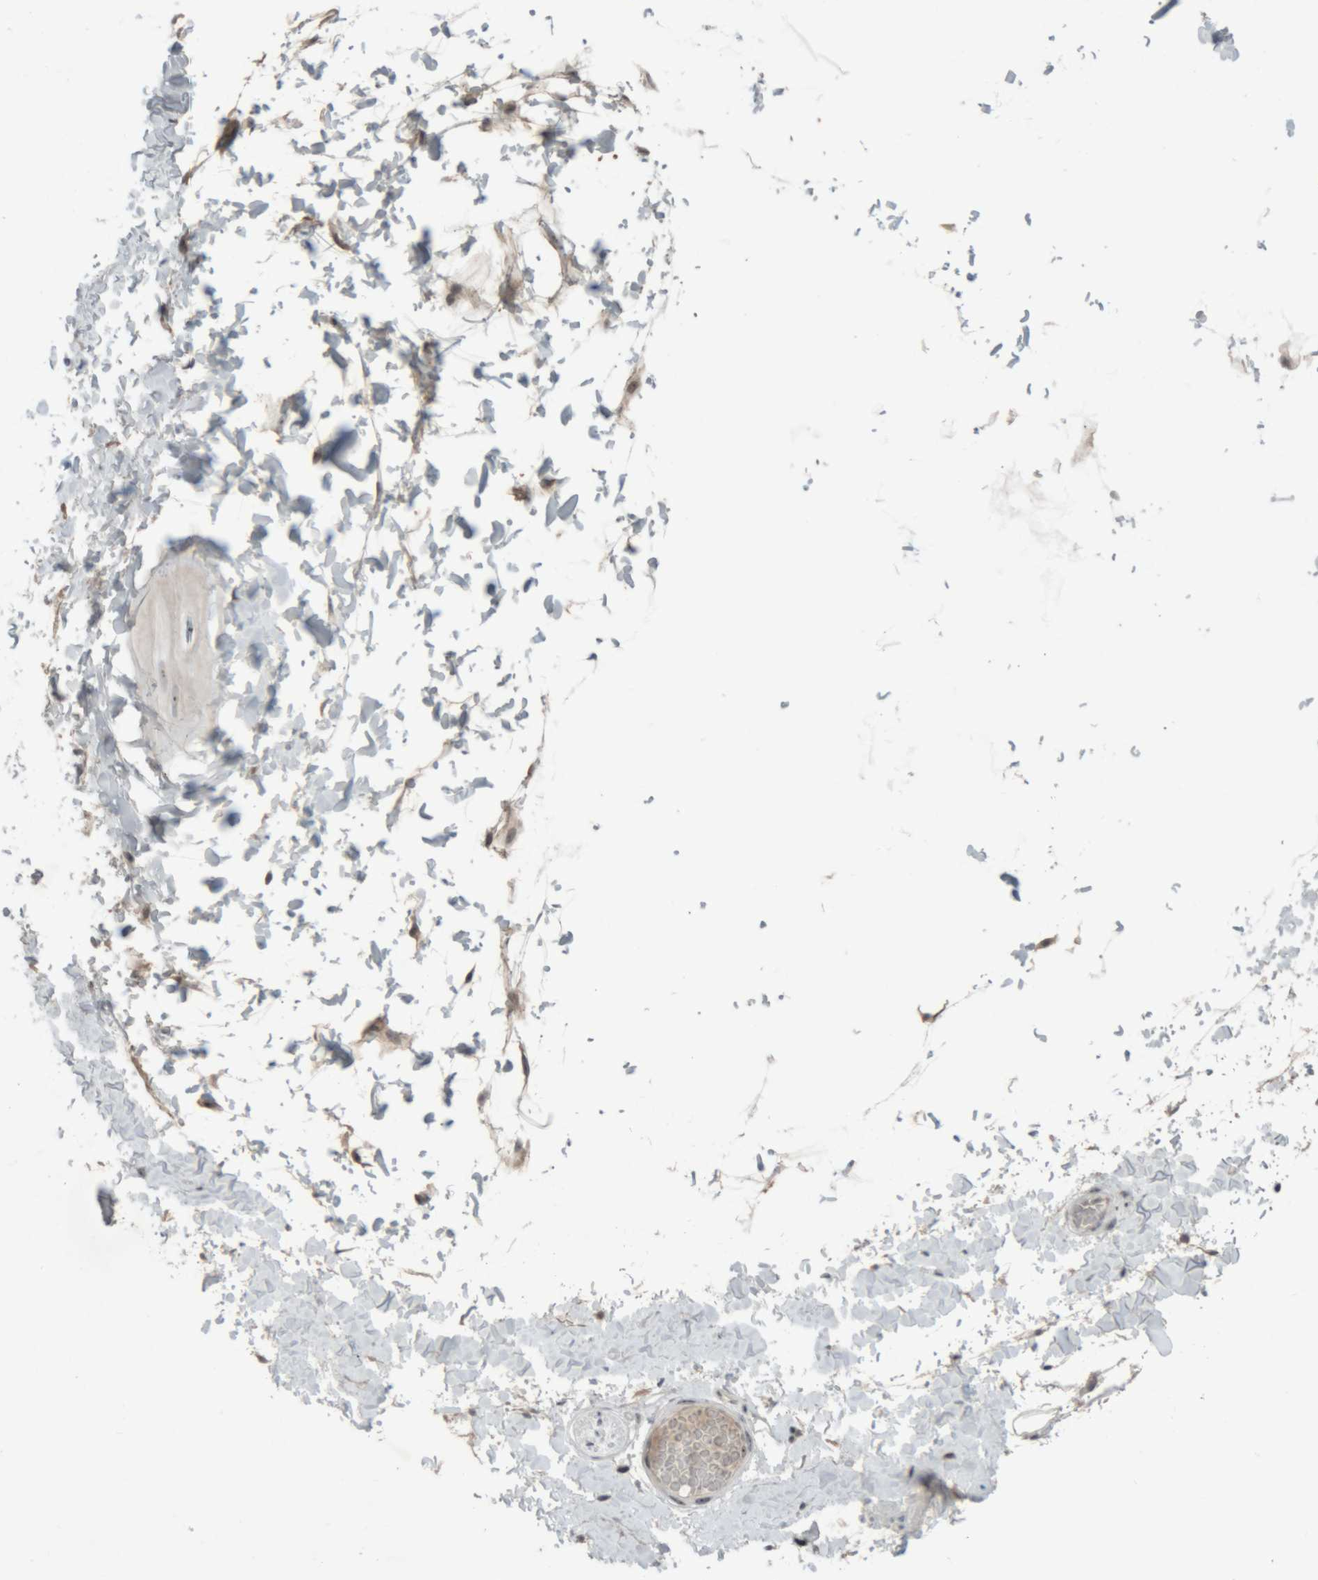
{"staining": {"intensity": "negative", "quantity": "none", "location": "none"}, "tissue": "adipose tissue", "cell_type": "Adipocytes", "image_type": "normal", "snomed": [{"axis": "morphology", "description": "Normal tissue, NOS"}, {"axis": "topography", "description": "Adipose tissue"}, {"axis": "topography", "description": "Vascular tissue"}, {"axis": "topography", "description": "Peripheral nerve tissue"}], "caption": "DAB (3,3'-diaminobenzidine) immunohistochemical staining of normal human adipose tissue reveals no significant staining in adipocytes. The staining is performed using DAB brown chromogen with nuclei counter-stained in using hematoxylin.", "gene": "RPF1", "patient": {"sex": "male", "age": 25}}